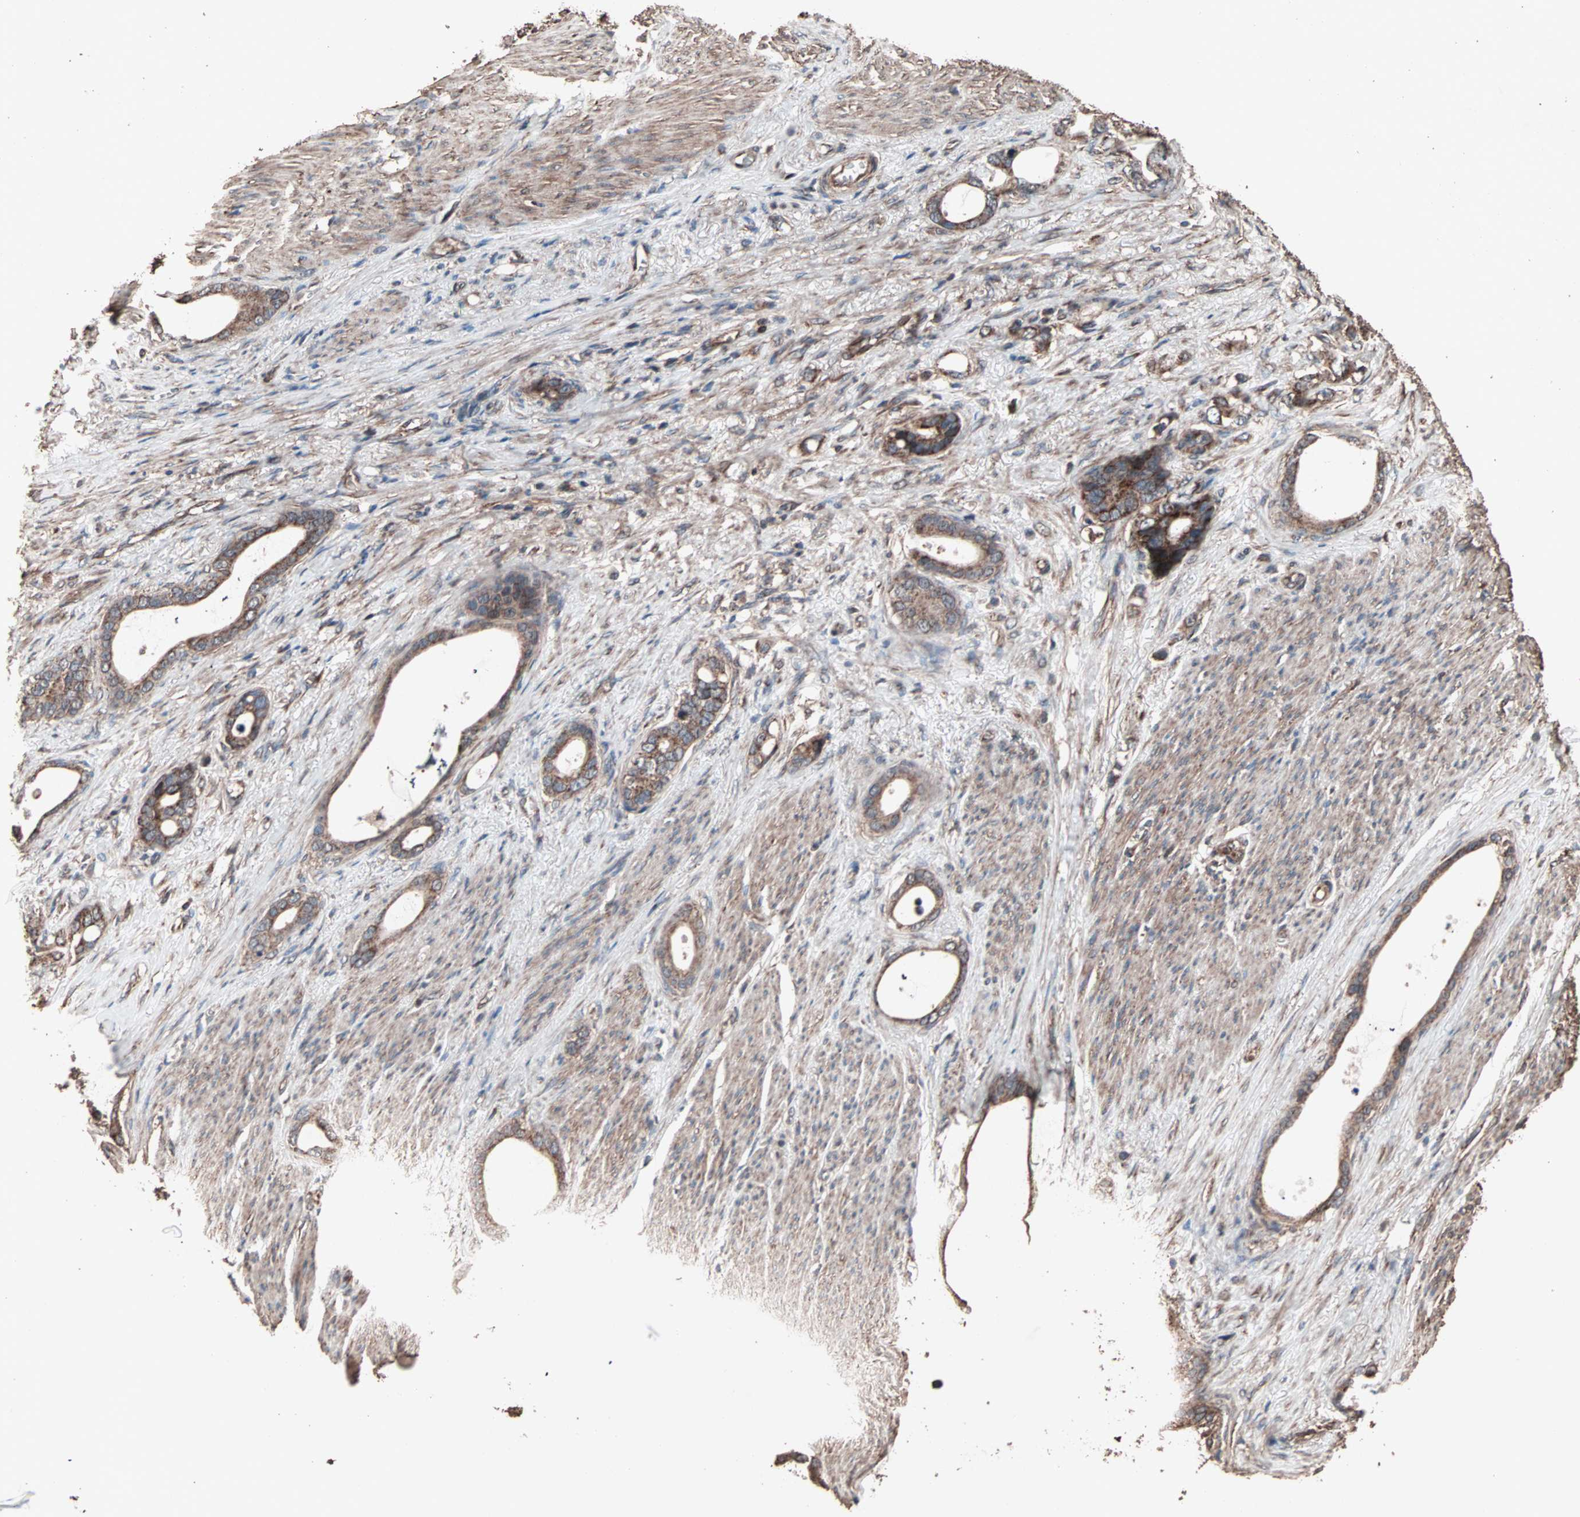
{"staining": {"intensity": "moderate", "quantity": ">75%", "location": "cytoplasmic/membranous"}, "tissue": "stomach cancer", "cell_type": "Tumor cells", "image_type": "cancer", "snomed": [{"axis": "morphology", "description": "Adenocarcinoma, NOS"}, {"axis": "topography", "description": "Stomach"}], "caption": "Protein staining displays moderate cytoplasmic/membranous expression in about >75% of tumor cells in stomach adenocarcinoma.", "gene": "MRPL2", "patient": {"sex": "female", "age": 75}}